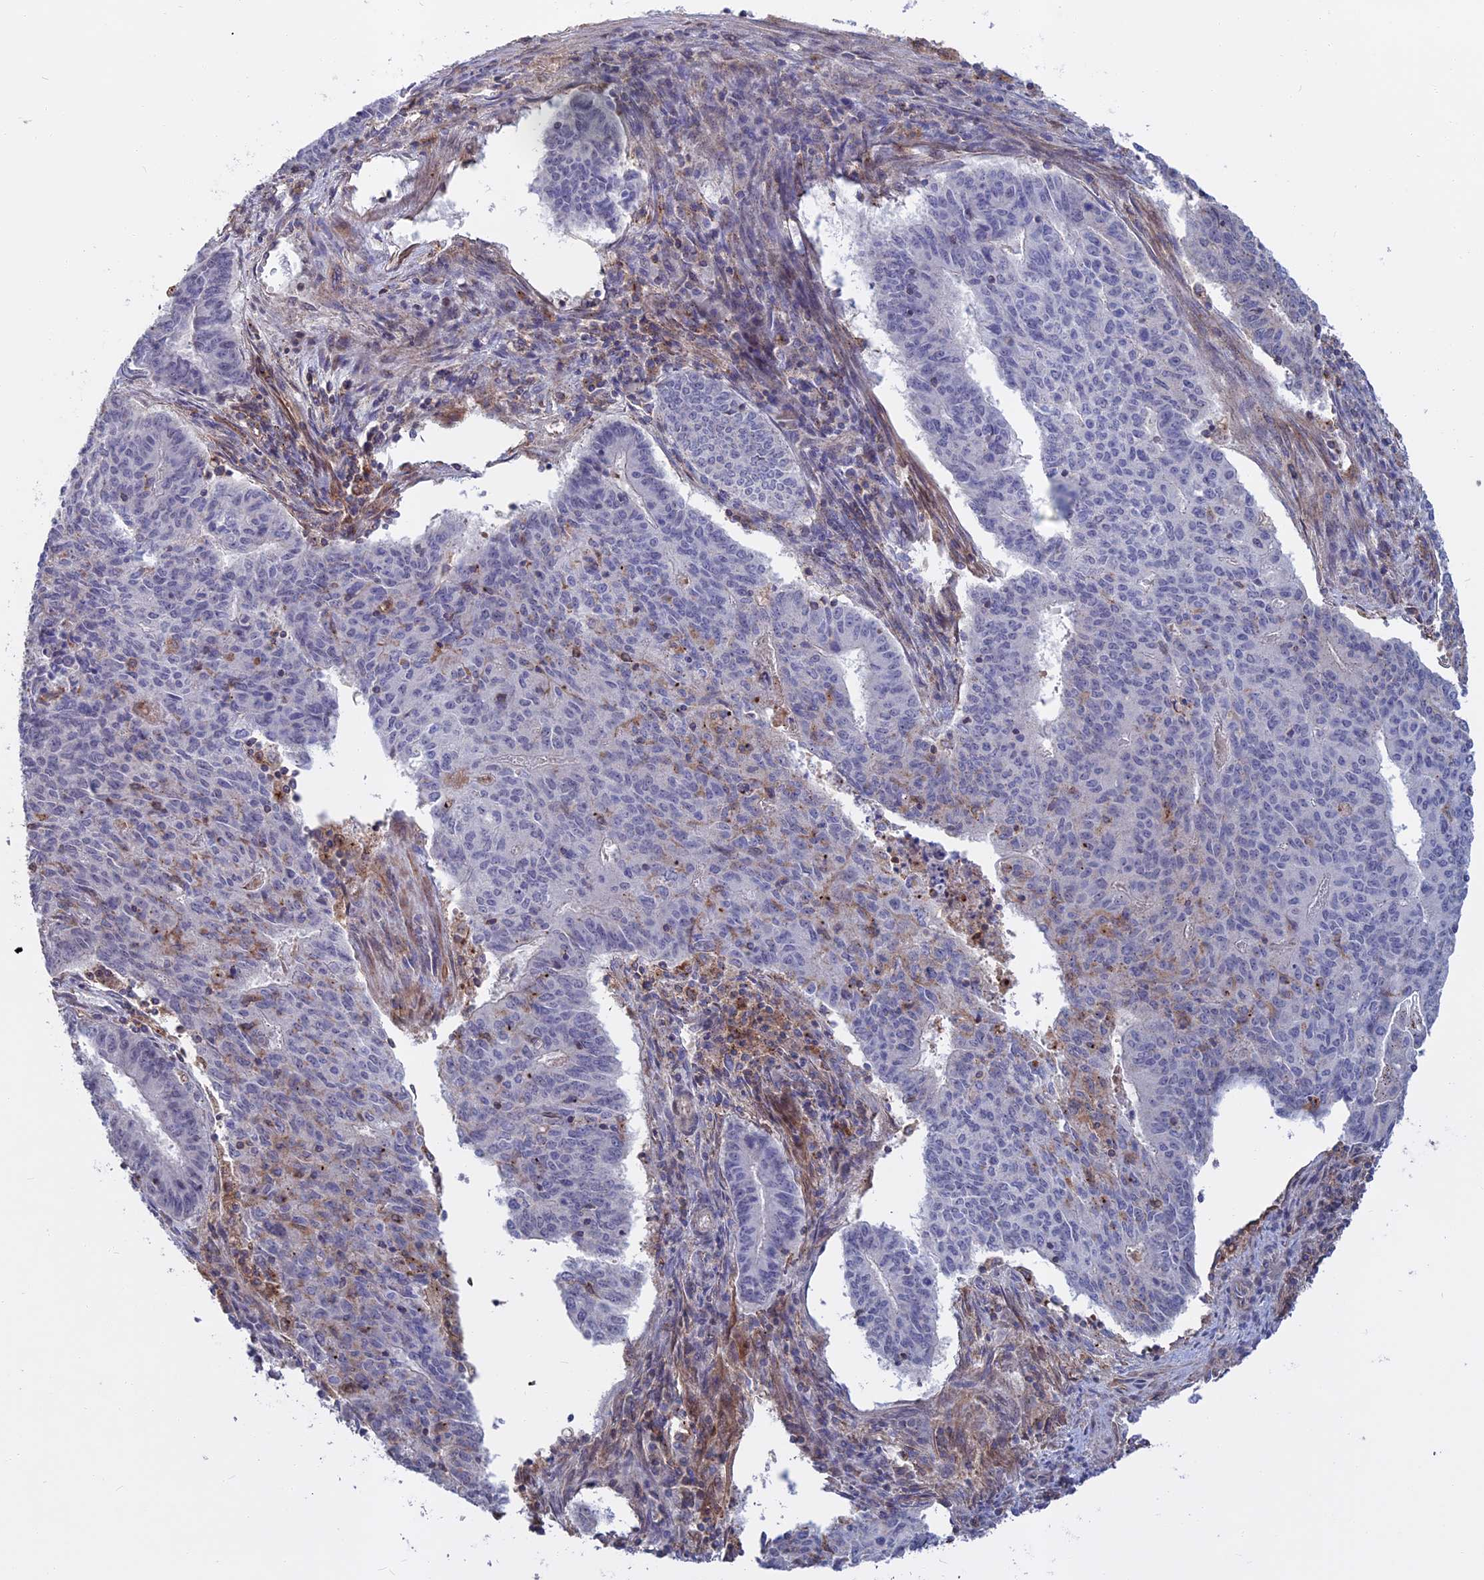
{"staining": {"intensity": "negative", "quantity": "none", "location": "none"}, "tissue": "endometrial cancer", "cell_type": "Tumor cells", "image_type": "cancer", "snomed": [{"axis": "morphology", "description": "Adenocarcinoma, NOS"}, {"axis": "topography", "description": "Endometrium"}], "caption": "This is an IHC histopathology image of human endometrial cancer. There is no expression in tumor cells.", "gene": "LYPD5", "patient": {"sex": "female", "age": 59}}